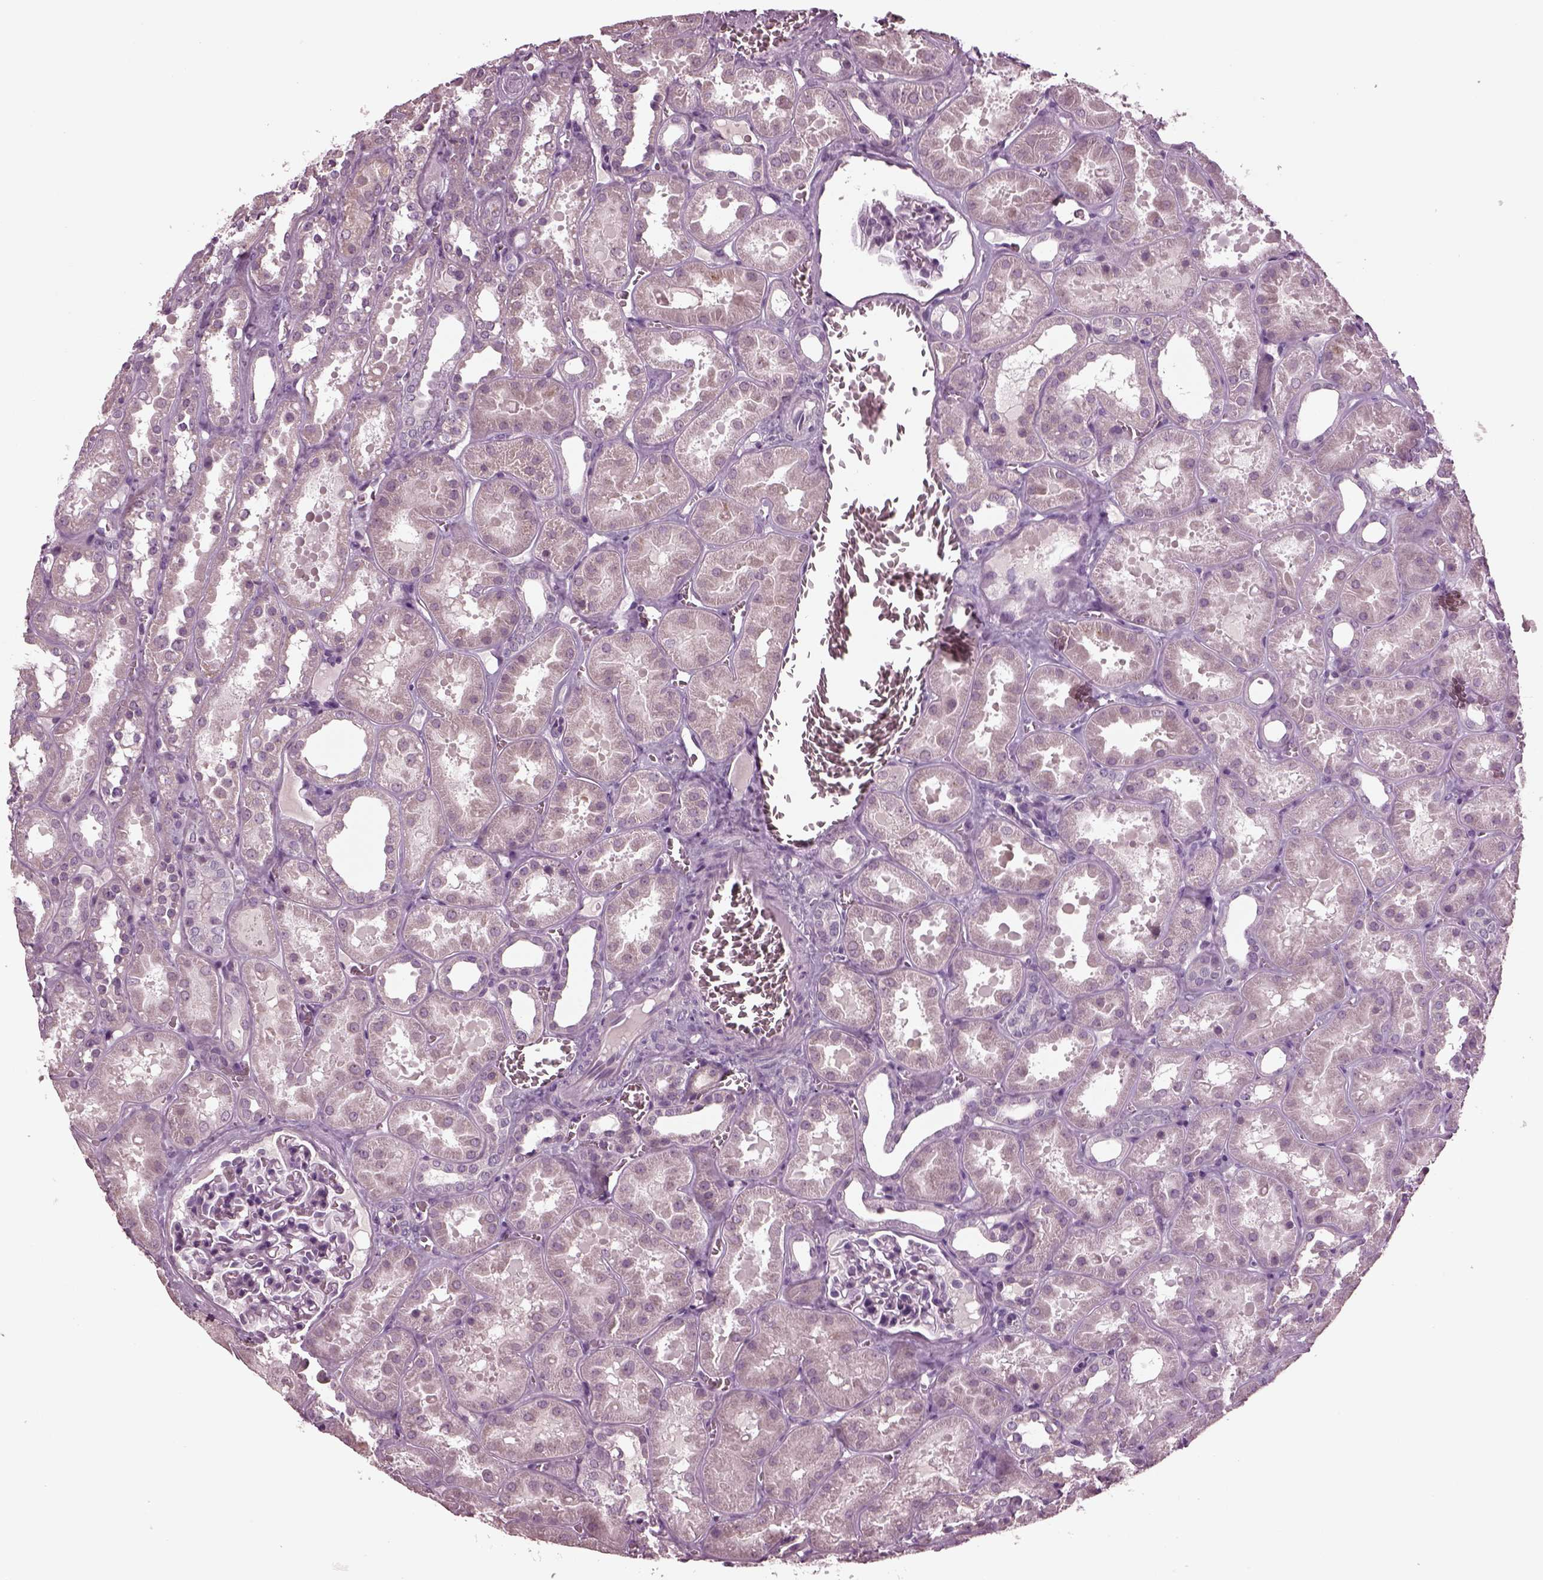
{"staining": {"intensity": "negative", "quantity": "none", "location": "none"}, "tissue": "kidney", "cell_type": "Cells in glomeruli", "image_type": "normal", "snomed": [{"axis": "morphology", "description": "Normal tissue, NOS"}, {"axis": "topography", "description": "Kidney"}], "caption": "Cells in glomeruli show no significant protein positivity in normal kidney. (Brightfield microscopy of DAB immunohistochemistry (IHC) at high magnification).", "gene": "CLCN4", "patient": {"sex": "female", "age": 41}}